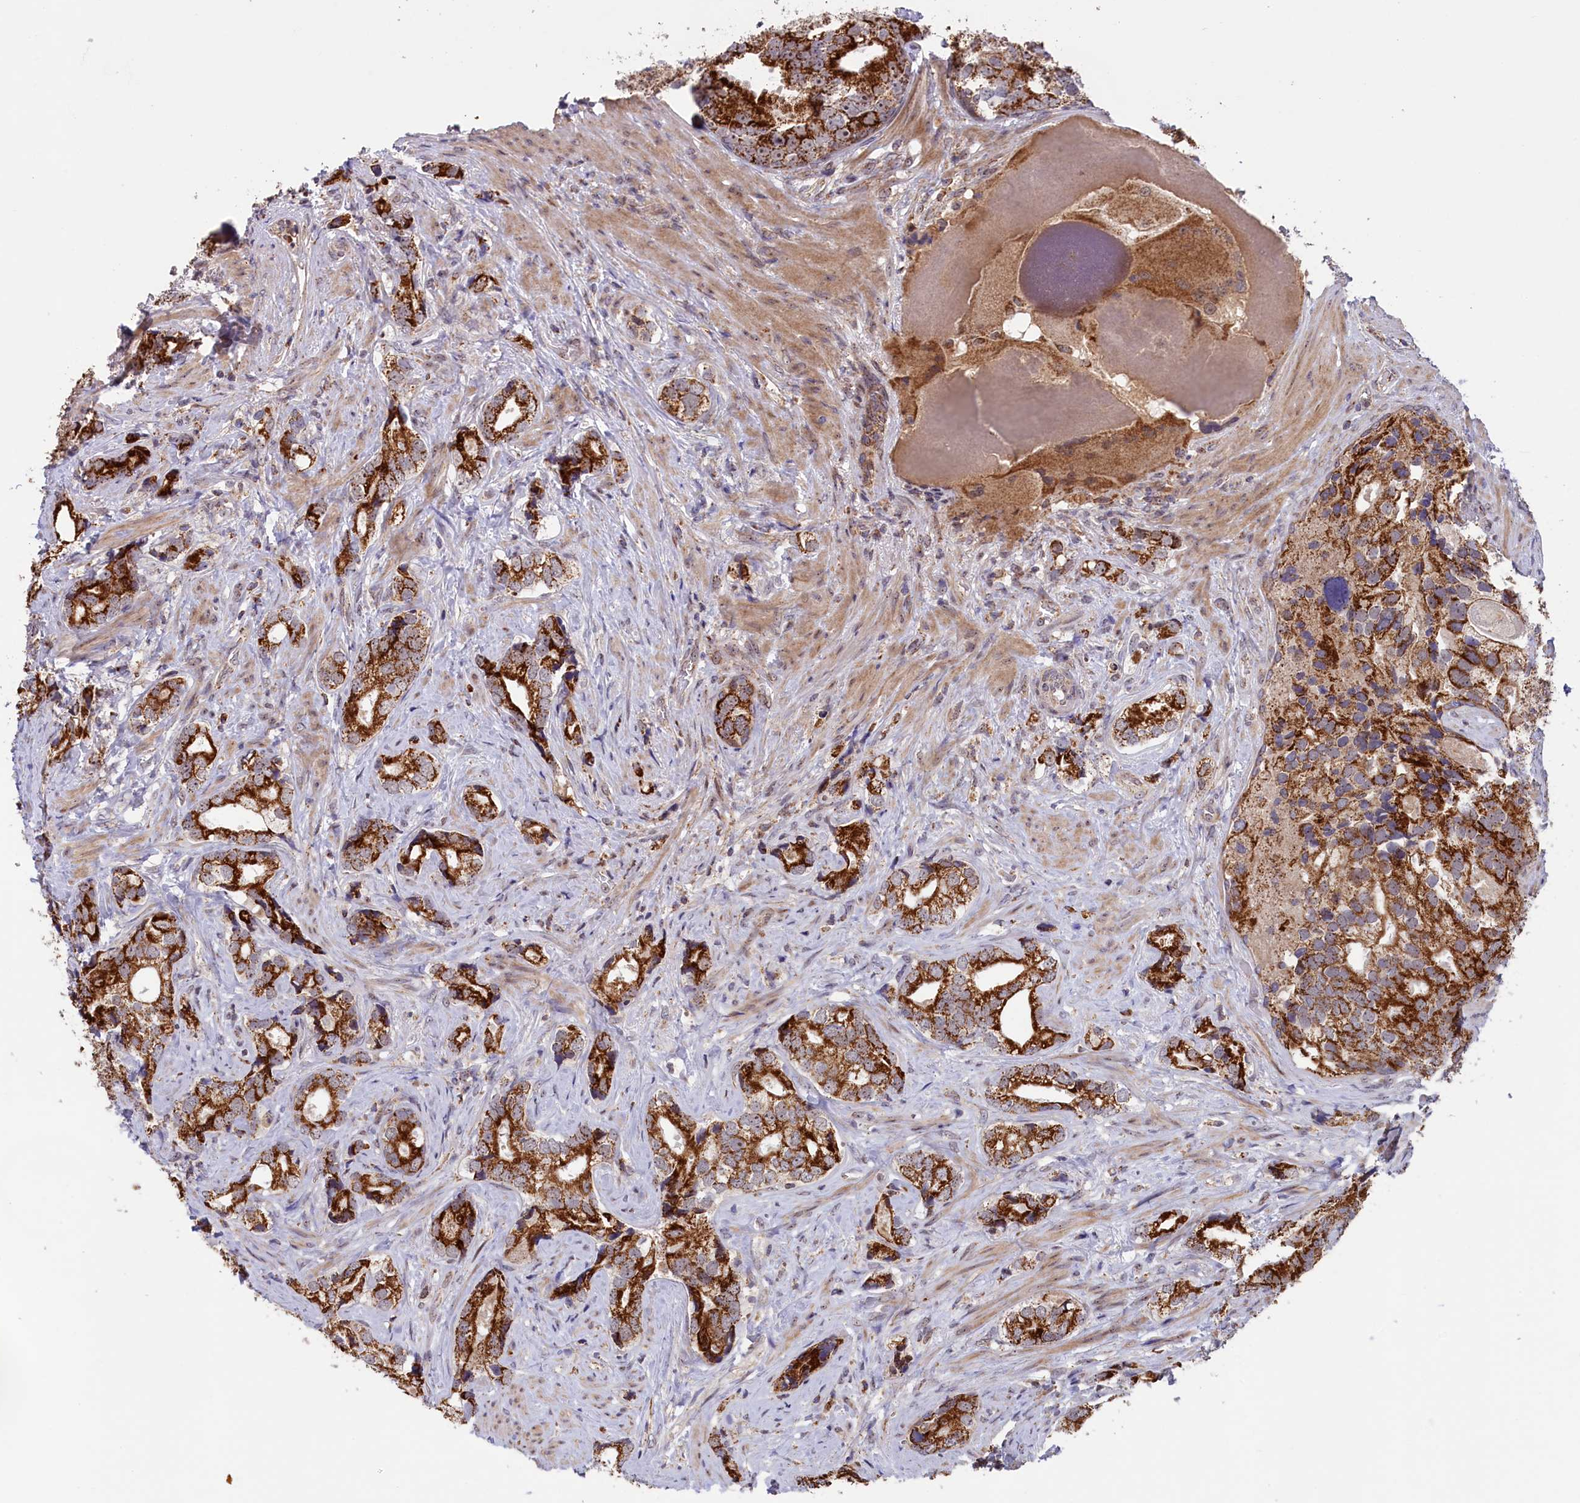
{"staining": {"intensity": "strong", "quantity": ">75%", "location": "cytoplasmic/membranous"}, "tissue": "prostate cancer", "cell_type": "Tumor cells", "image_type": "cancer", "snomed": [{"axis": "morphology", "description": "Adenocarcinoma, High grade"}, {"axis": "topography", "description": "Prostate"}], "caption": "Immunohistochemical staining of human prostate cancer (adenocarcinoma (high-grade)) exhibits high levels of strong cytoplasmic/membranous positivity in about >75% of tumor cells.", "gene": "DUS3L", "patient": {"sex": "male", "age": 75}}